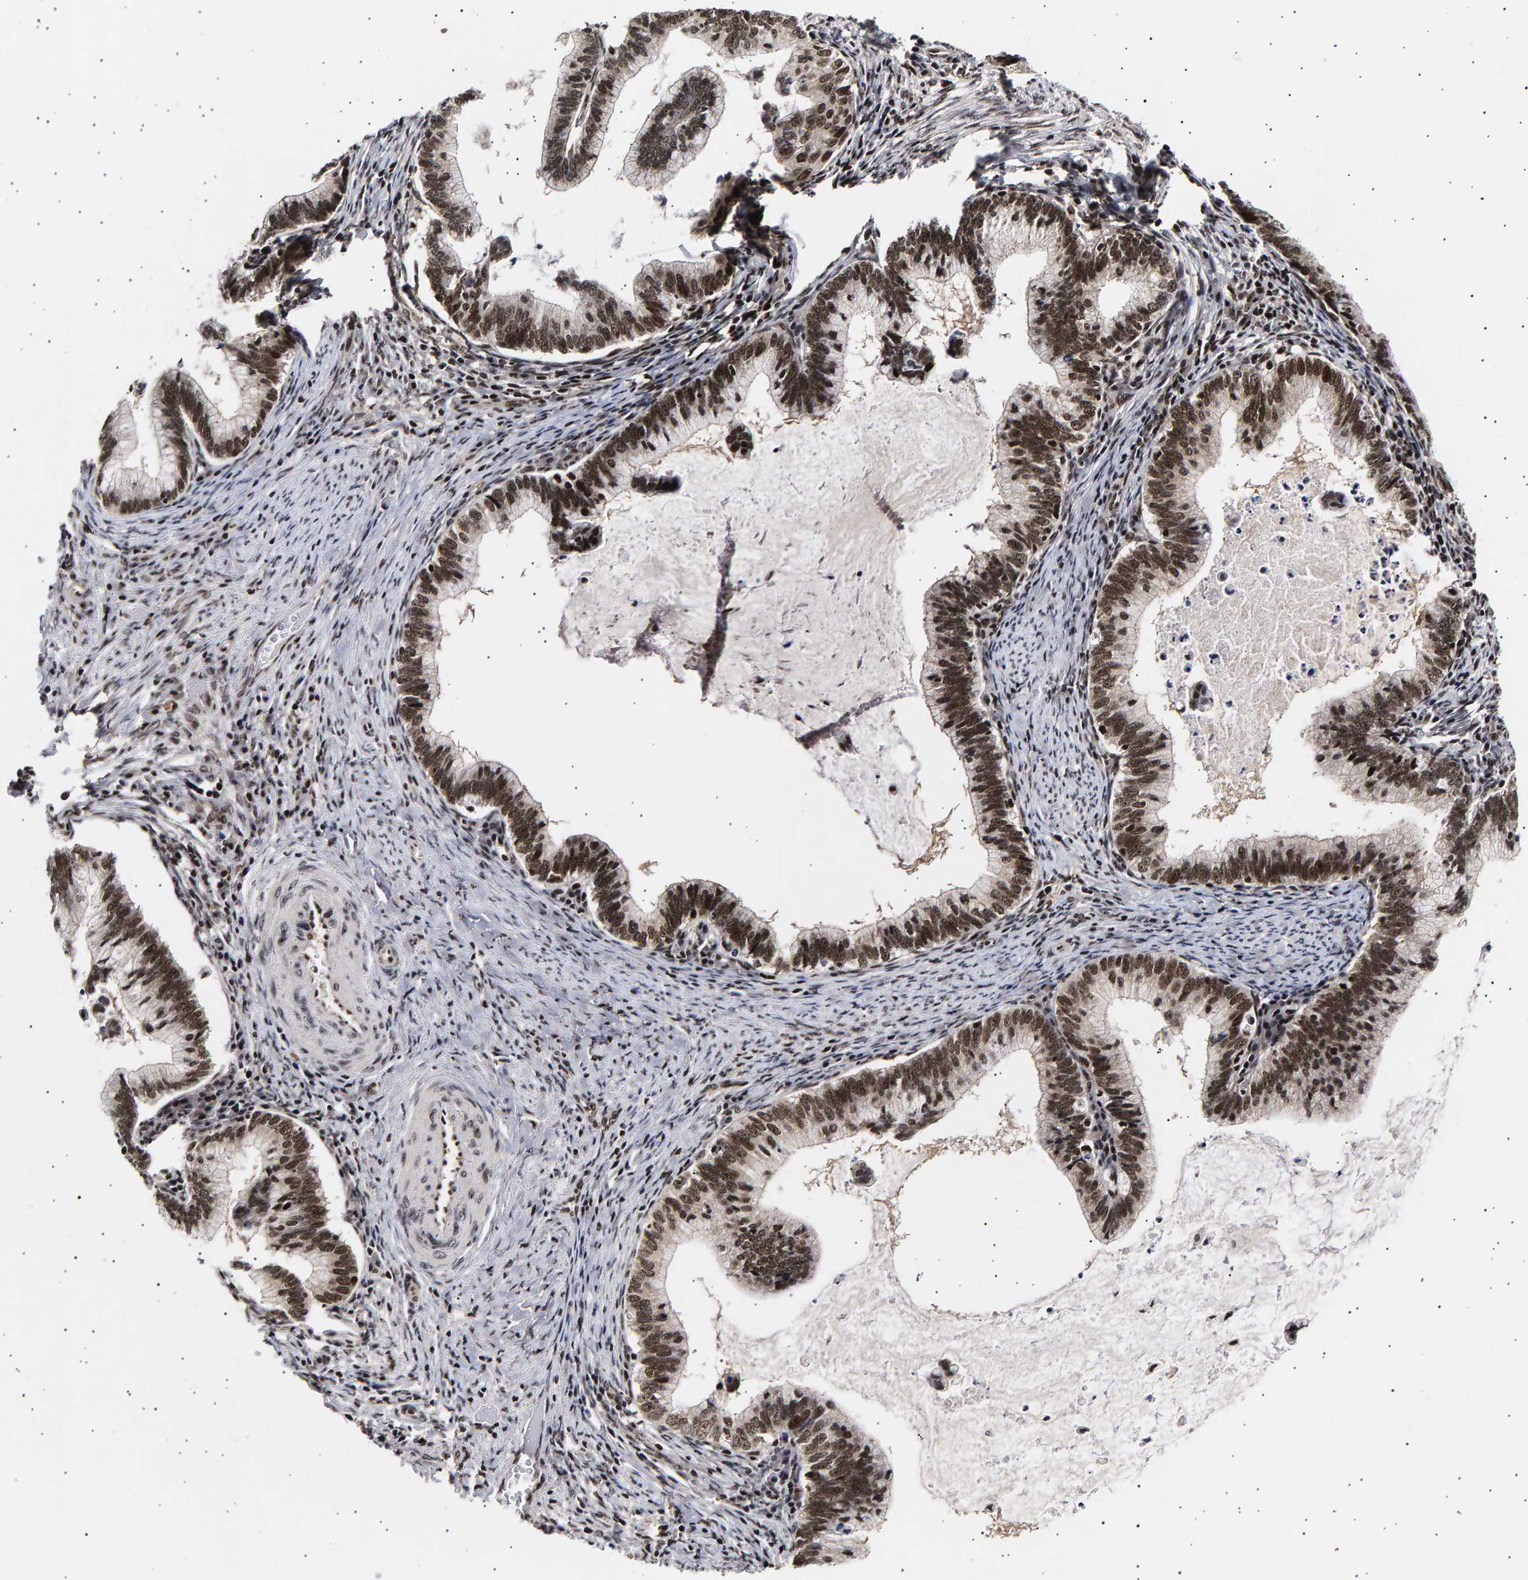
{"staining": {"intensity": "strong", "quantity": ">75%", "location": "nuclear"}, "tissue": "cervical cancer", "cell_type": "Tumor cells", "image_type": "cancer", "snomed": [{"axis": "morphology", "description": "Adenocarcinoma, NOS"}, {"axis": "topography", "description": "Cervix"}], "caption": "An immunohistochemistry (IHC) image of tumor tissue is shown. Protein staining in brown shows strong nuclear positivity in cervical cancer (adenocarcinoma) within tumor cells. The protein is shown in brown color, while the nuclei are stained blue.", "gene": "ANKRD40", "patient": {"sex": "female", "age": 36}}